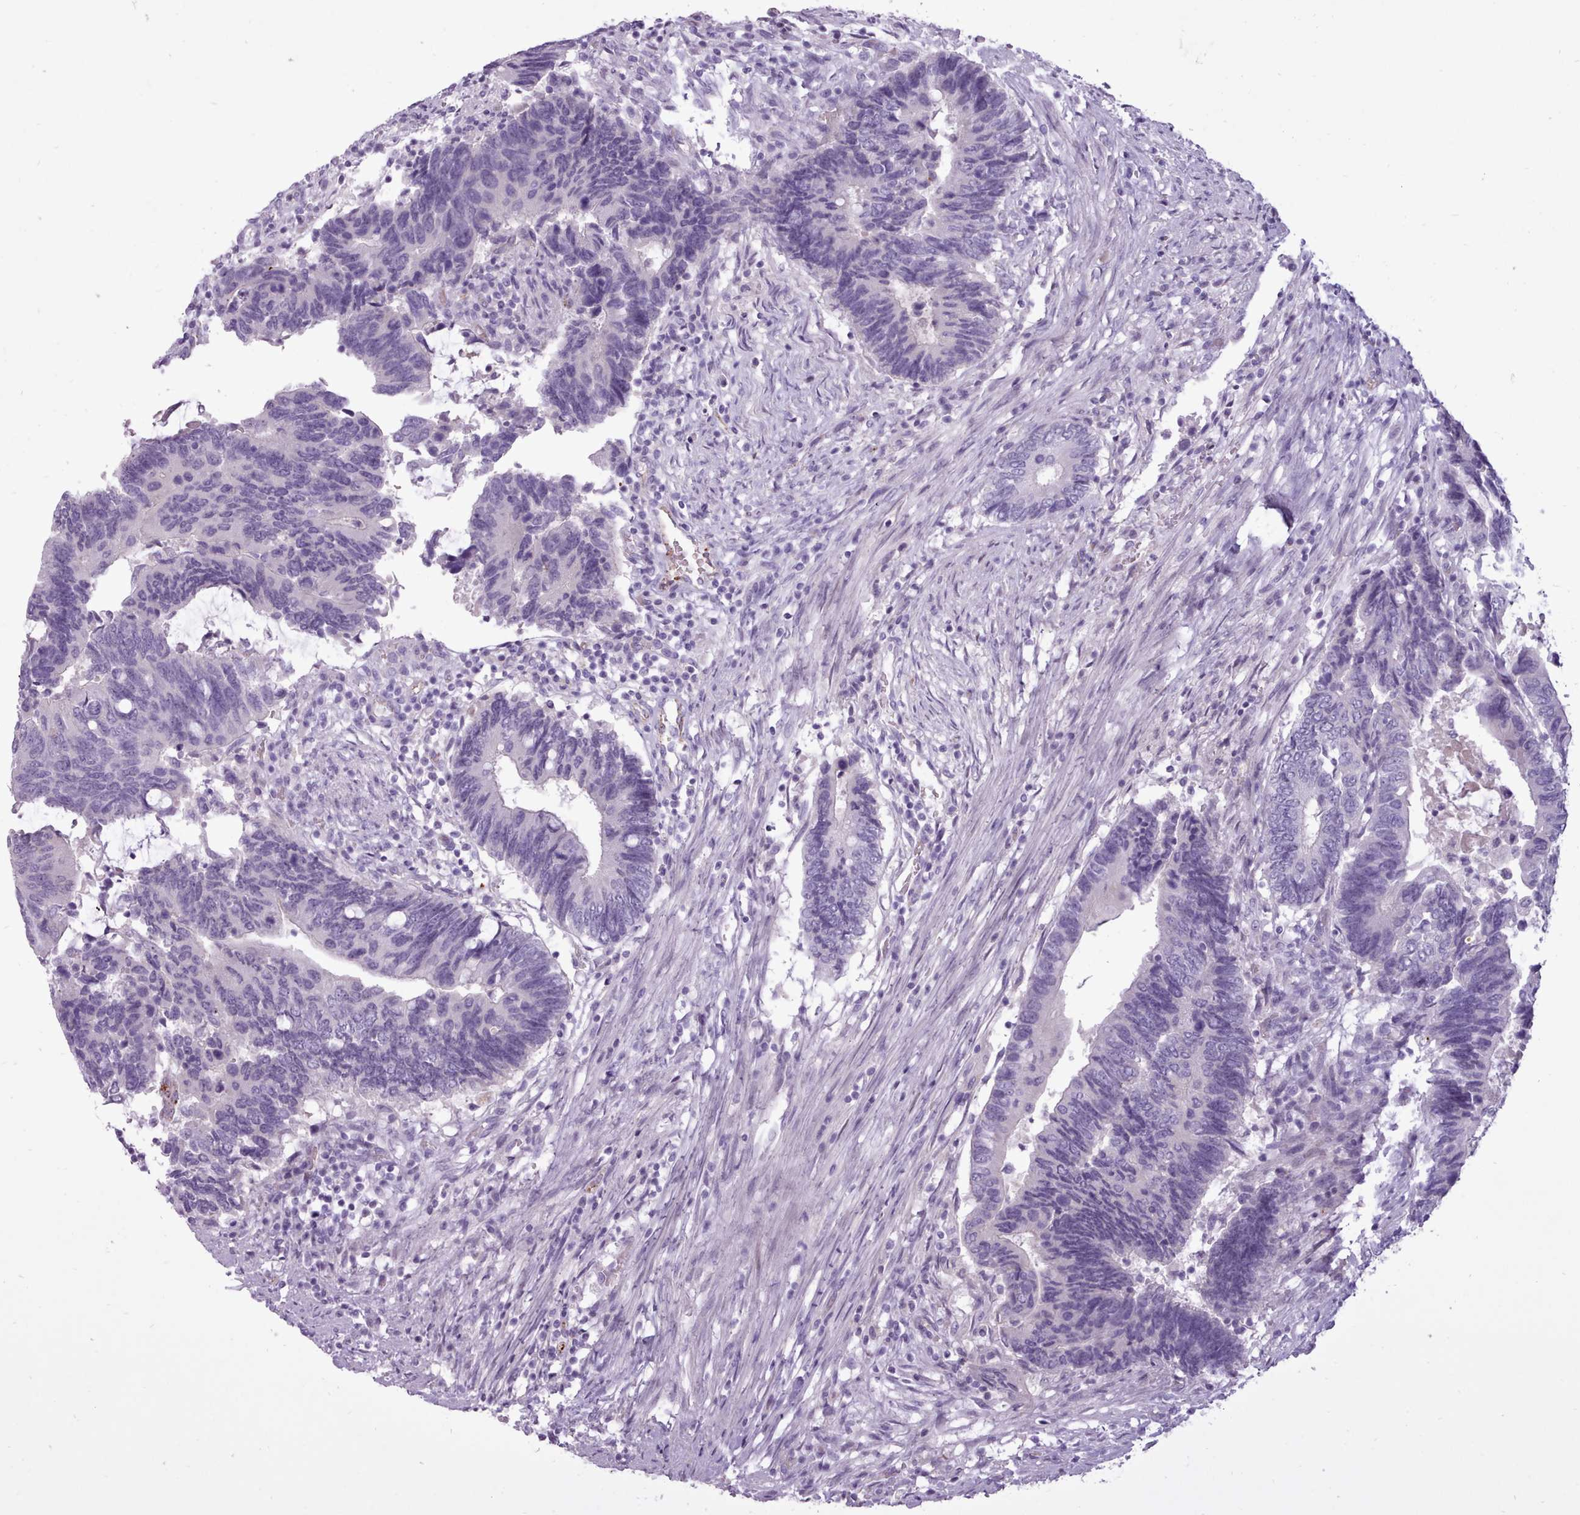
{"staining": {"intensity": "negative", "quantity": "none", "location": "none"}, "tissue": "colorectal cancer", "cell_type": "Tumor cells", "image_type": "cancer", "snomed": [{"axis": "morphology", "description": "Adenocarcinoma, NOS"}, {"axis": "topography", "description": "Colon"}], "caption": "Photomicrograph shows no protein expression in tumor cells of colorectal adenocarcinoma tissue.", "gene": "ATRAID", "patient": {"sex": "male", "age": 87}}